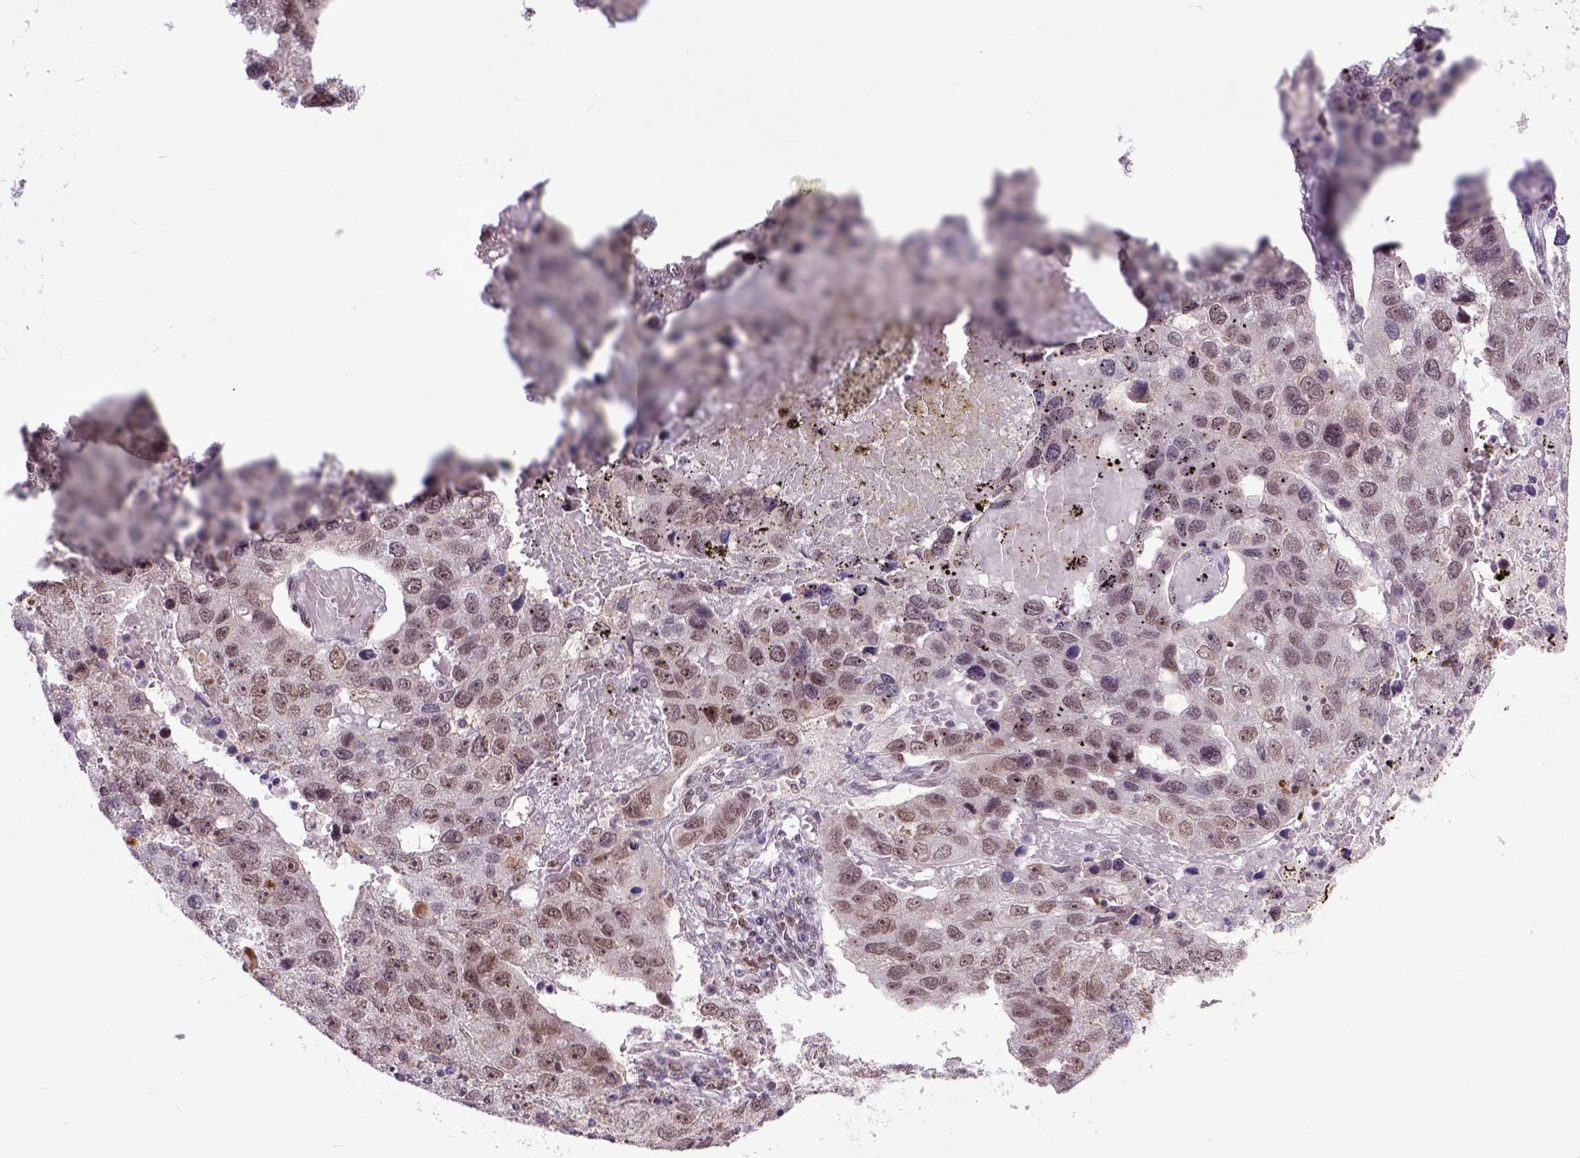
{"staining": {"intensity": "weak", "quantity": ">75%", "location": "nuclear"}, "tissue": "pancreatic cancer", "cell_type": "Tumor cells", "image_type": "cancer", "snomed": [{"axis": "morphology", "description": "Adenocarcinoma, NOS"}, {"axis": "topography", "description": "Pancreas"}], "caption": "The micrograph exhibits a brown stain indicating the presence of a protein in the nuclear of tumor cells in pancreatic adenocarcinoma. The protein of interest is stained brown, and the nuclei are stained in blue (DAB (3,3'-diaminobenzidine) IHC with brightfield microscopy, high magnification).", "gene": "RCC2", "patient": {"sex": "female", "age": 61}}